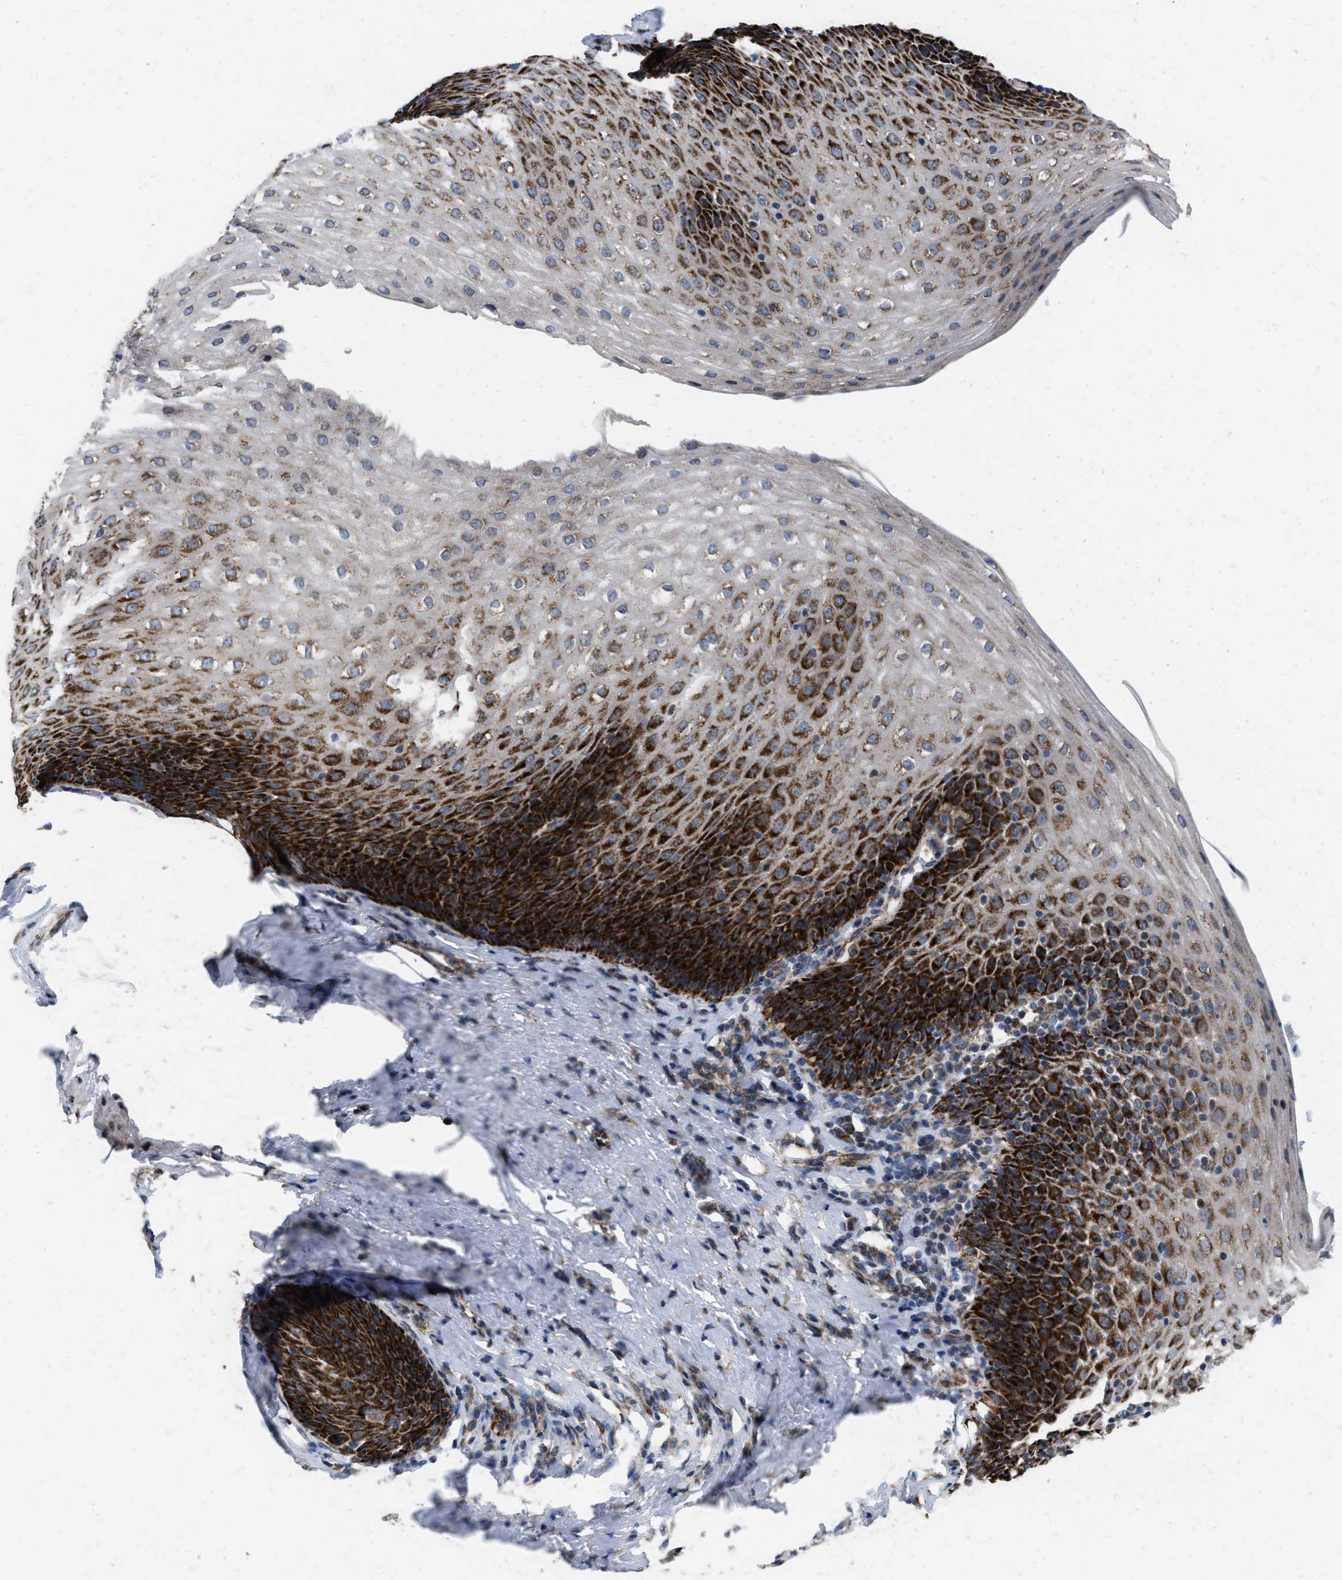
{"staining": {"intensity": "strong", "quantity": ">75%", "location": "cytoplasmic/membranous"}, "tissue": "esophagus", "cell_type": "Squamous epithelial cells", "image_type": "normal", "snomed": [{"axis": "morphology", "description": "Normal tissue, NOS"}, {"axis": "topography", "description": "Esophagus"}], "caption": "High-power microscopy captured an immunohistochemistry (IHC) histopathology image of benign esophagus, revealing strong cytoplasmic/membranous staining in about >75% of squamous epithelial cells.", "gene": "AKAP1", "patient": {"sex": "female", "age": 61}}